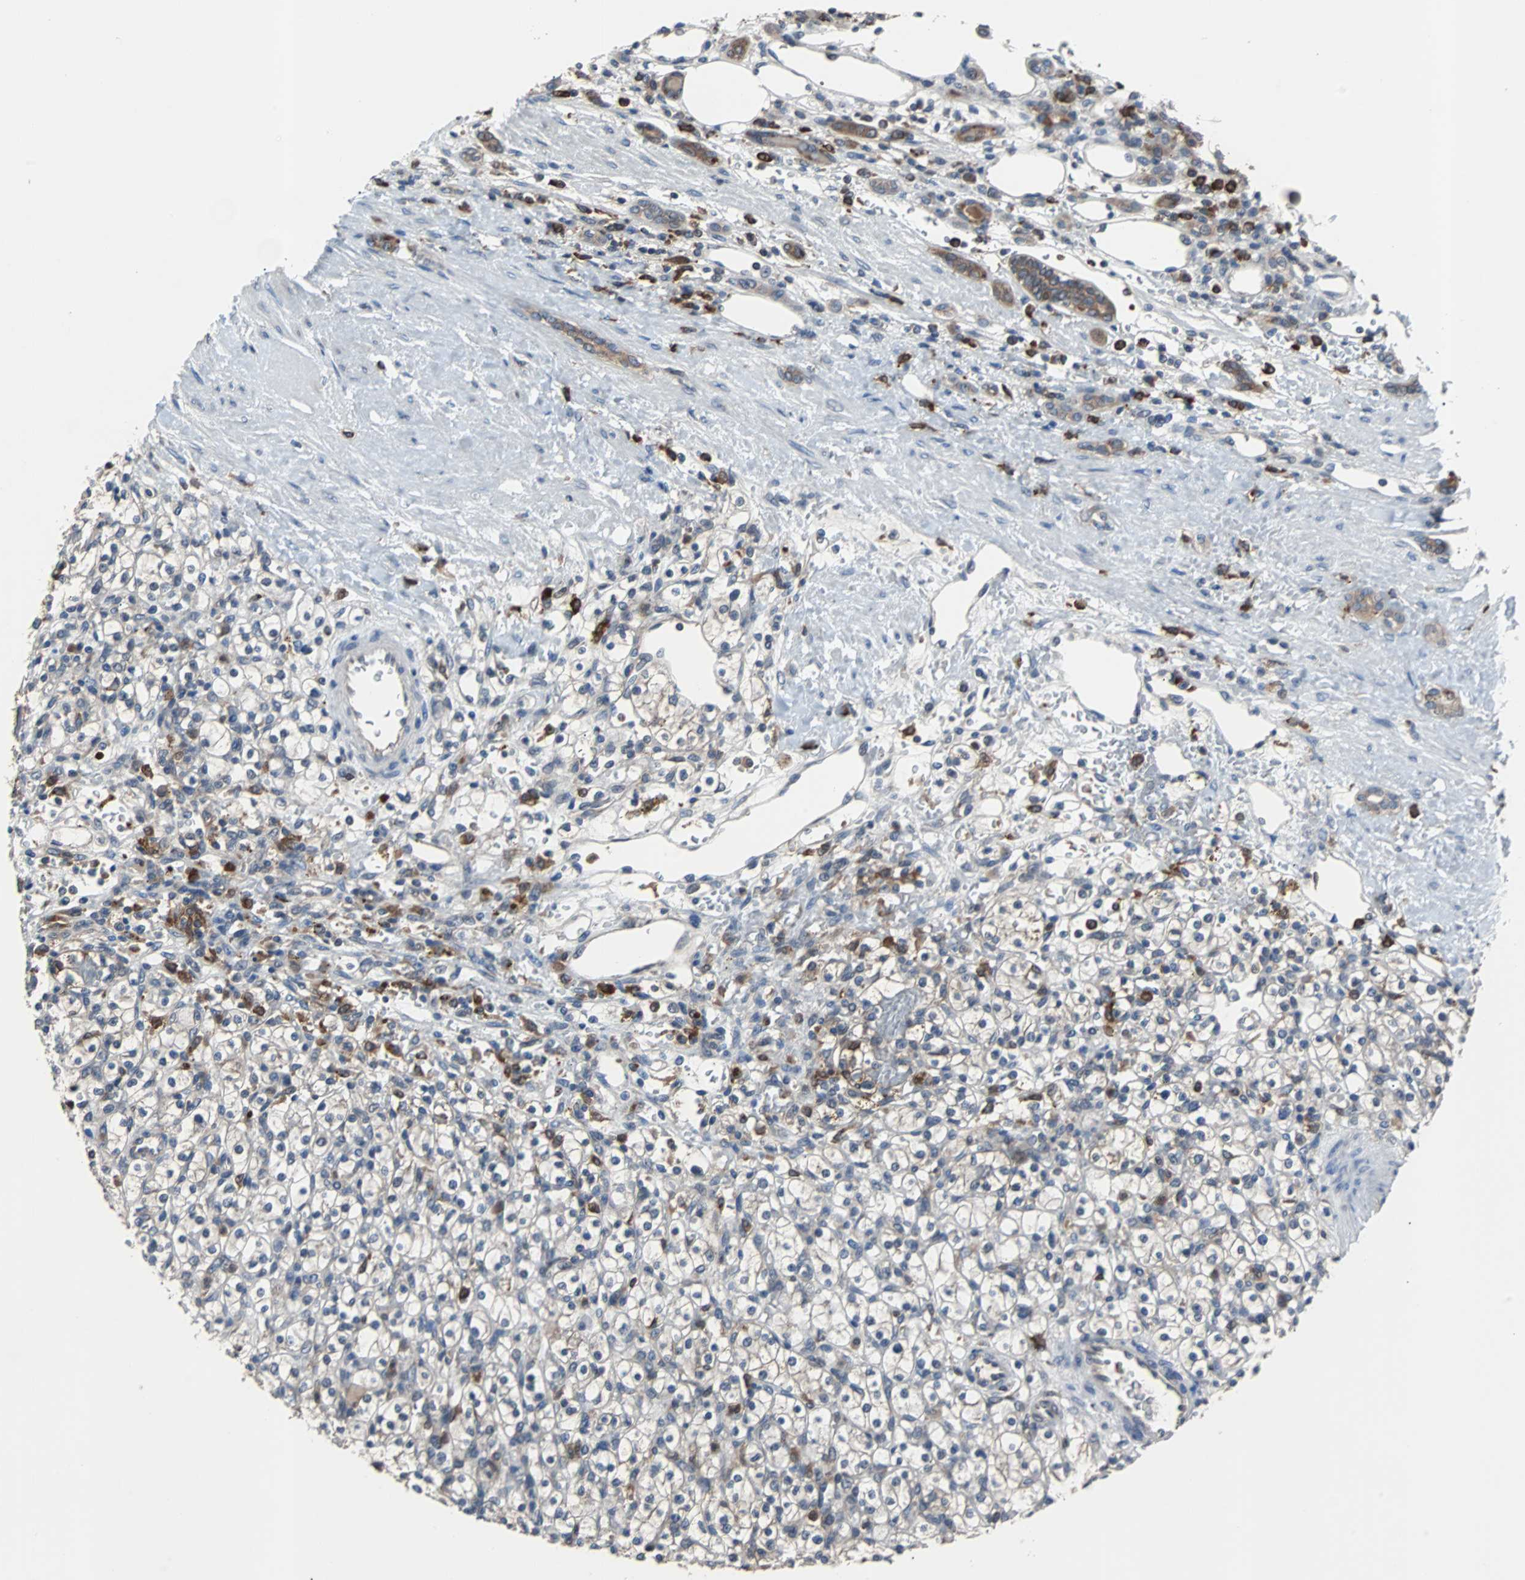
{"staining": {"intensity": "weak", "quantity": "<25%", "location": "cytoplasmic/membranous"}, "tissue": "renal cancer", "cell_type": "Tumor cells", "image_type": "cancer", "snomed": [{"axis": "morphology", "description": "Normal tissue, NOS"}, {"axis": "morphology", "description": "Adenocarcinoma, NOS"}, {"axis": "topography", "description": "Kidney"}], "caption": "Immunohistochemical staining of renal cancer (adenocarcinoma) demonstrates no significant positivity in tumor cells.", "gene": "PAK1", "patient": {"sex": "female", "age": 55}}